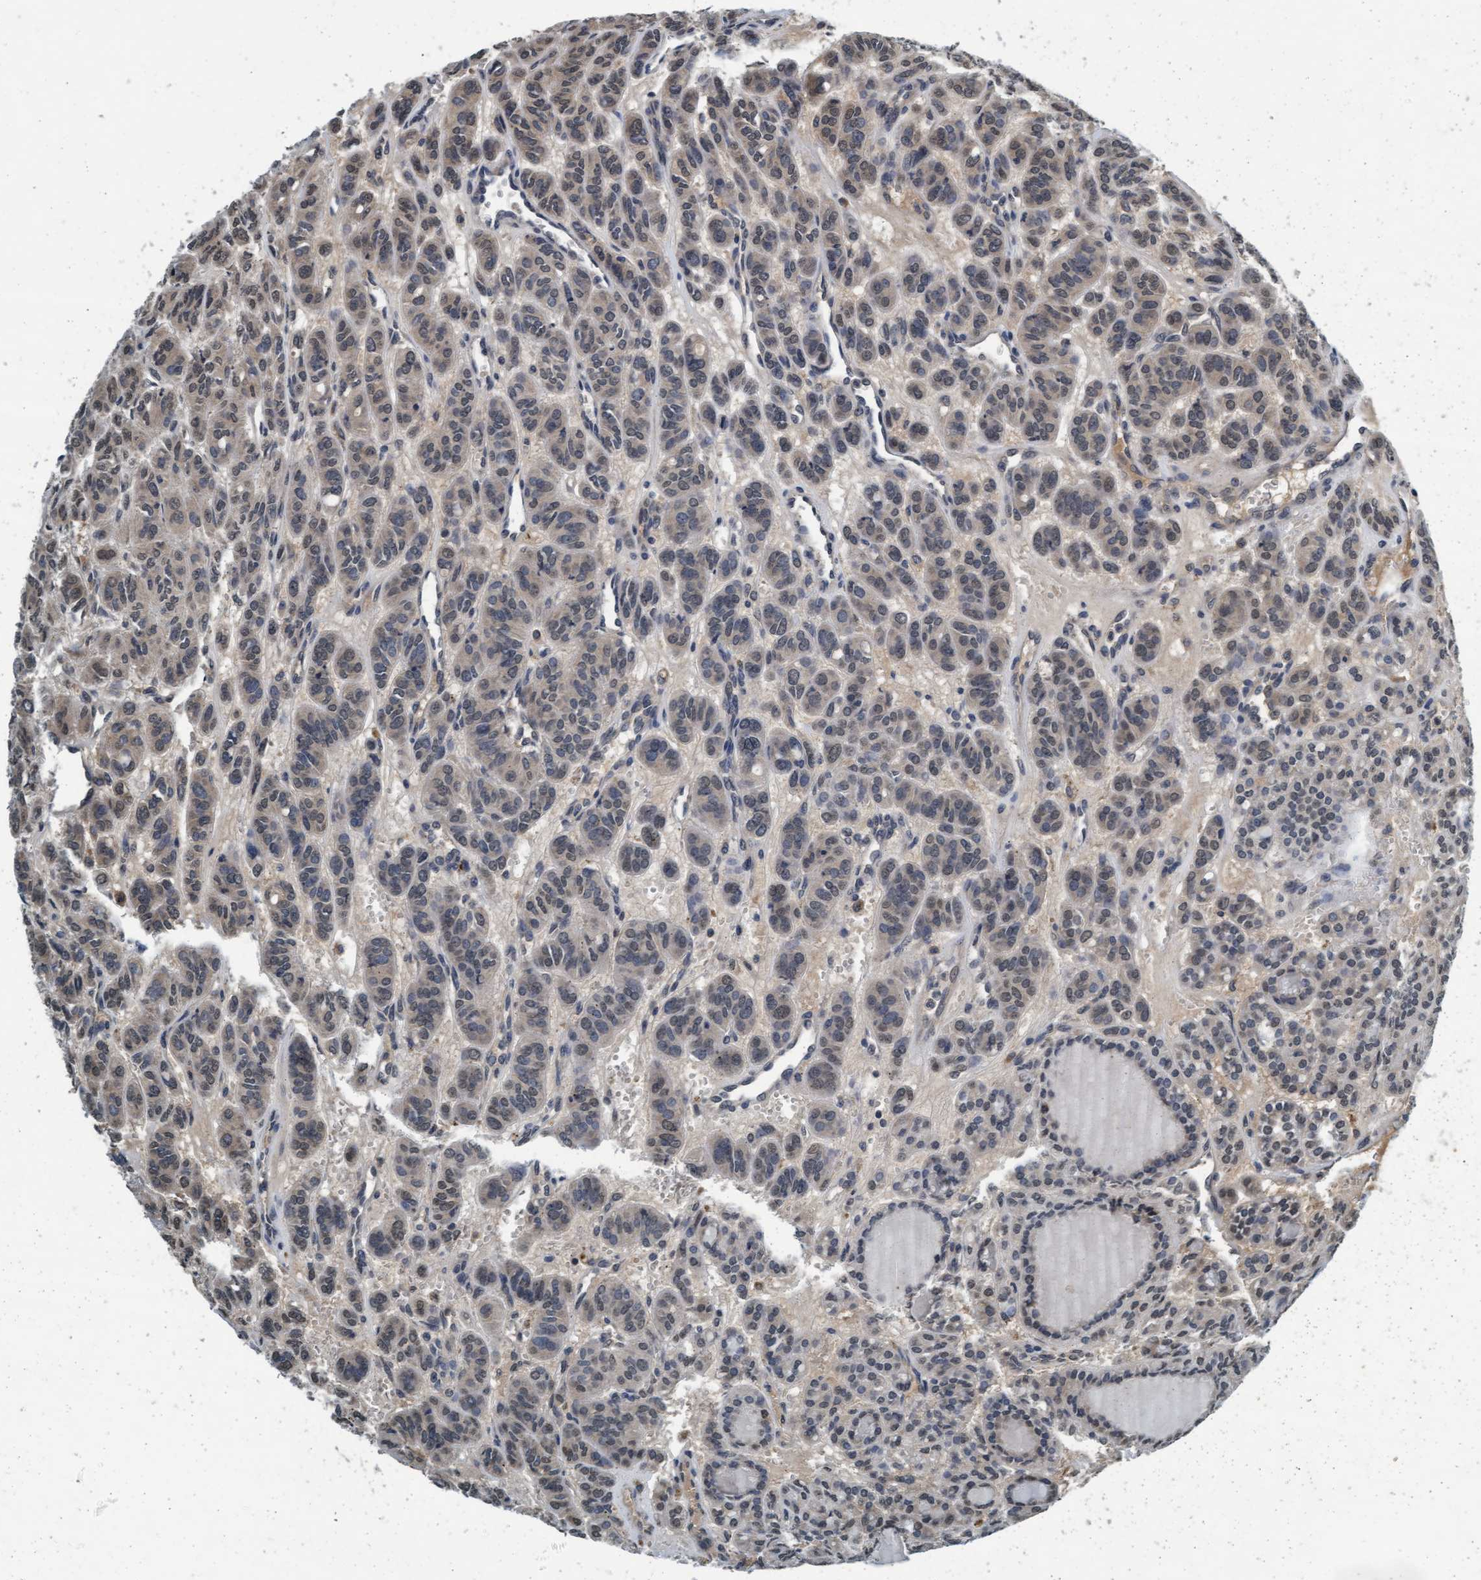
{"staining": {"intensity": "weak", "quantity": "25%-75%", "location": "cytoplasmic/membranous,nuclear"}, "tissue": "thyroid cancer", "cell_type": "Tumor cells", "image_type": "cancer", "snomed": [{"axis": "morphology", "description": "Follicular adenoma carcinoma, NOS"}, {"axis": "topography", "description": "Thyroid gland"}], "caption": "Follicular adenoma carcinoma (thyroid) was stained to show a protein in brown. There is low levels of weak cytoplasmic/membranous and nuclear expression in about 25%-75% of tumor cells.", "gene": "WASF1", "patient": {"sex": "female", "age": 71}}